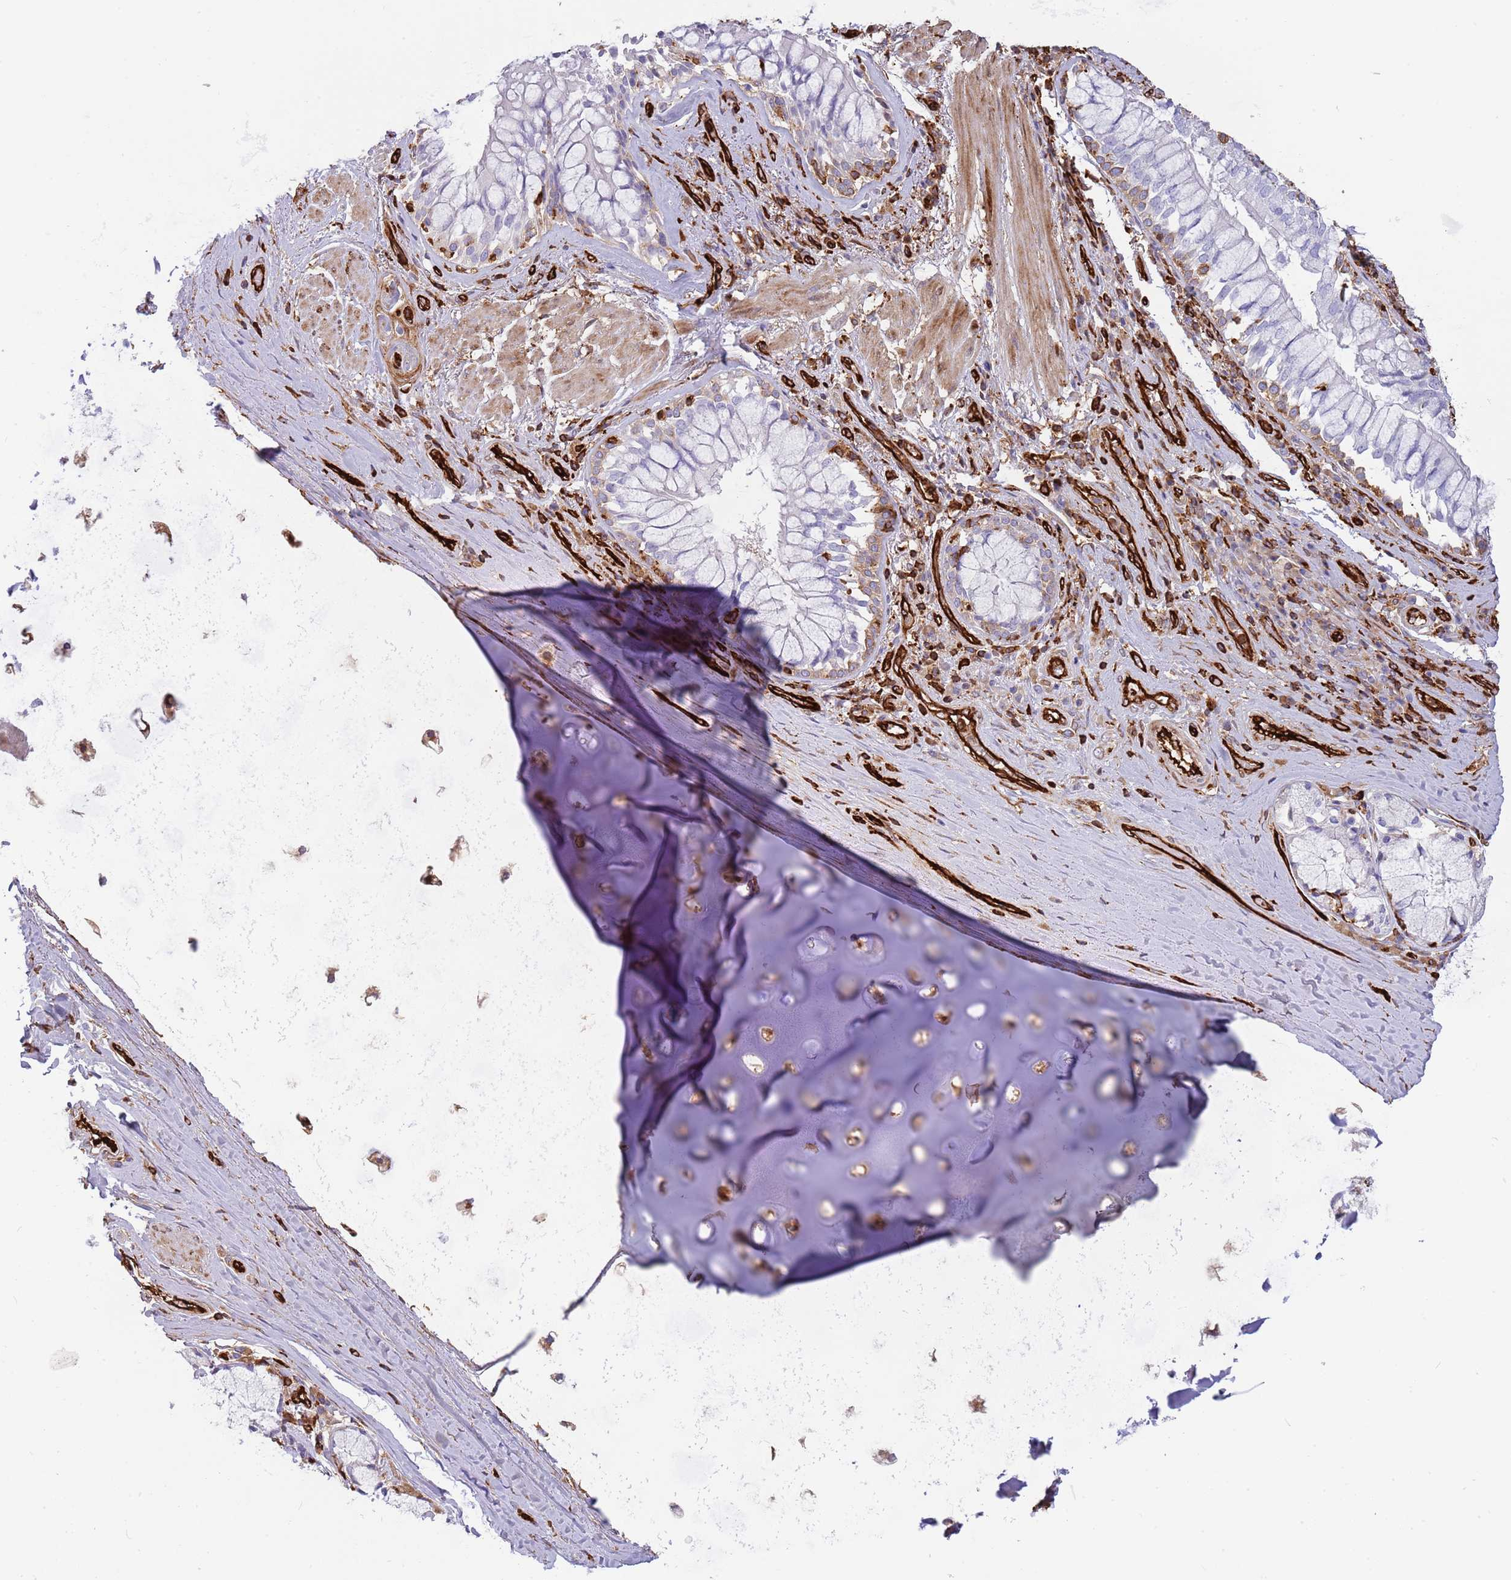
{"staining": {"intensity": "negative", "quantity": "none", "location": "none"}, "tissue": "adipose tissue", "cell_type": "Adipocytes", "image_type": "normal", "snomed": [{"axis": "morphology", "description": "Normal tissue, NOS"}, {"axis": "morphology", "description": "Squamous cell carcinoma, NOS"}, {"axis": "topography", "description": "Bronchus"}, {"axis": "topography", "description": "Lung"}], "caption": "Immunohistochemistry of unremarkable adipose tissue demonstrates no staining in adipocytes. Brightfield microscopy of IHC stained with DAB (brown) and hematoxylin (blue), captured at high magnification.", "gene": "KBTBD6", "patient": {"sex": "male", "age": 64}}